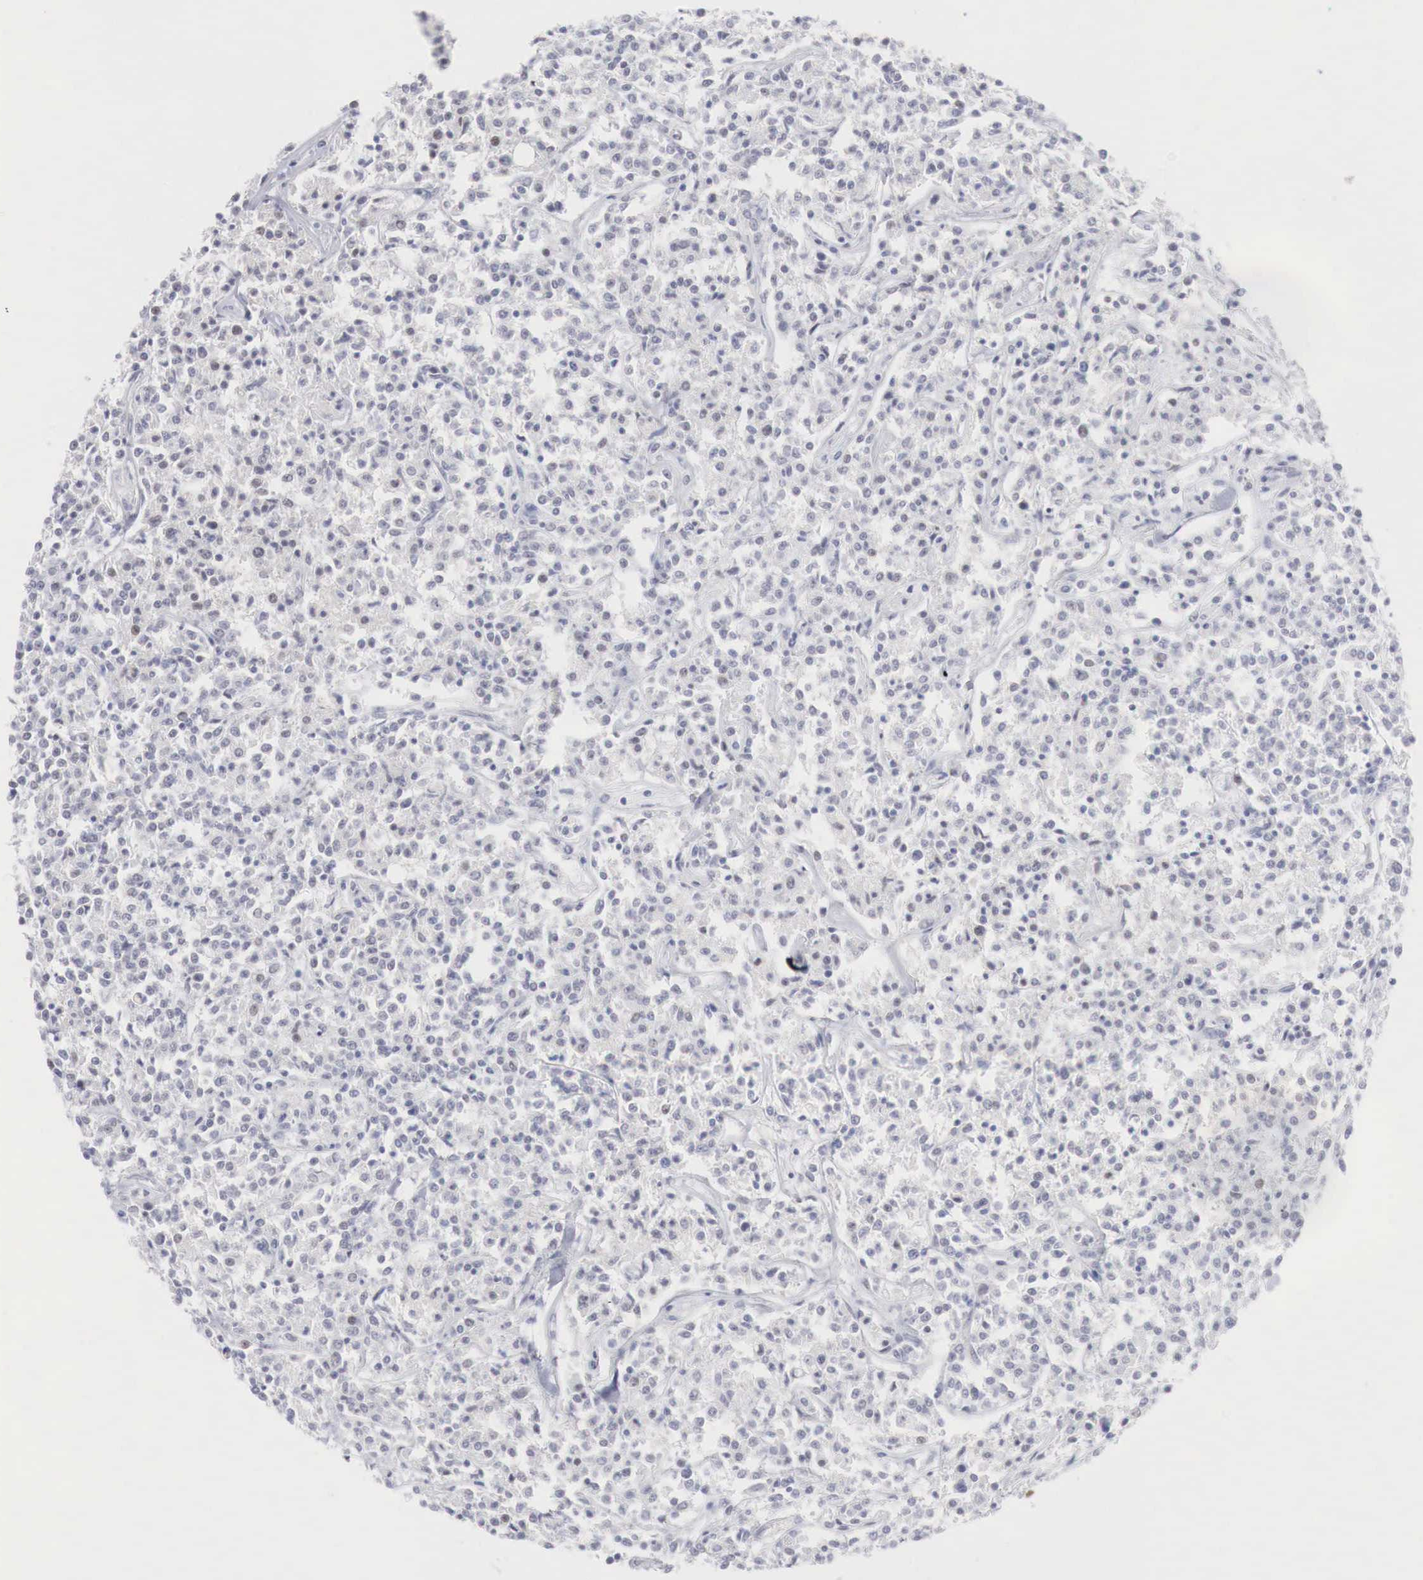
{"staining": {"intensity": "weak", "quantity": "<25%", "location": "nuclear"}, "tissue": "lymphoma", "cell_type": "Tumor cells", "image_type": "cancer", "snomed": [{"axis": "morphology", "description": "Malignant lymphoma, non-Hodgkin's type, Low grade"}, {"axis": "topography", "description": "Small intestine"}], "caption": "DAB (3,3'-diaminobenzidine) immunohistochemical staining of human lymphoma exhibits no significant expression in tumor cells. Nuclei are stained in blue.", "gene": "FOXP2", "patient": {"sex": "female", "age": 59}}